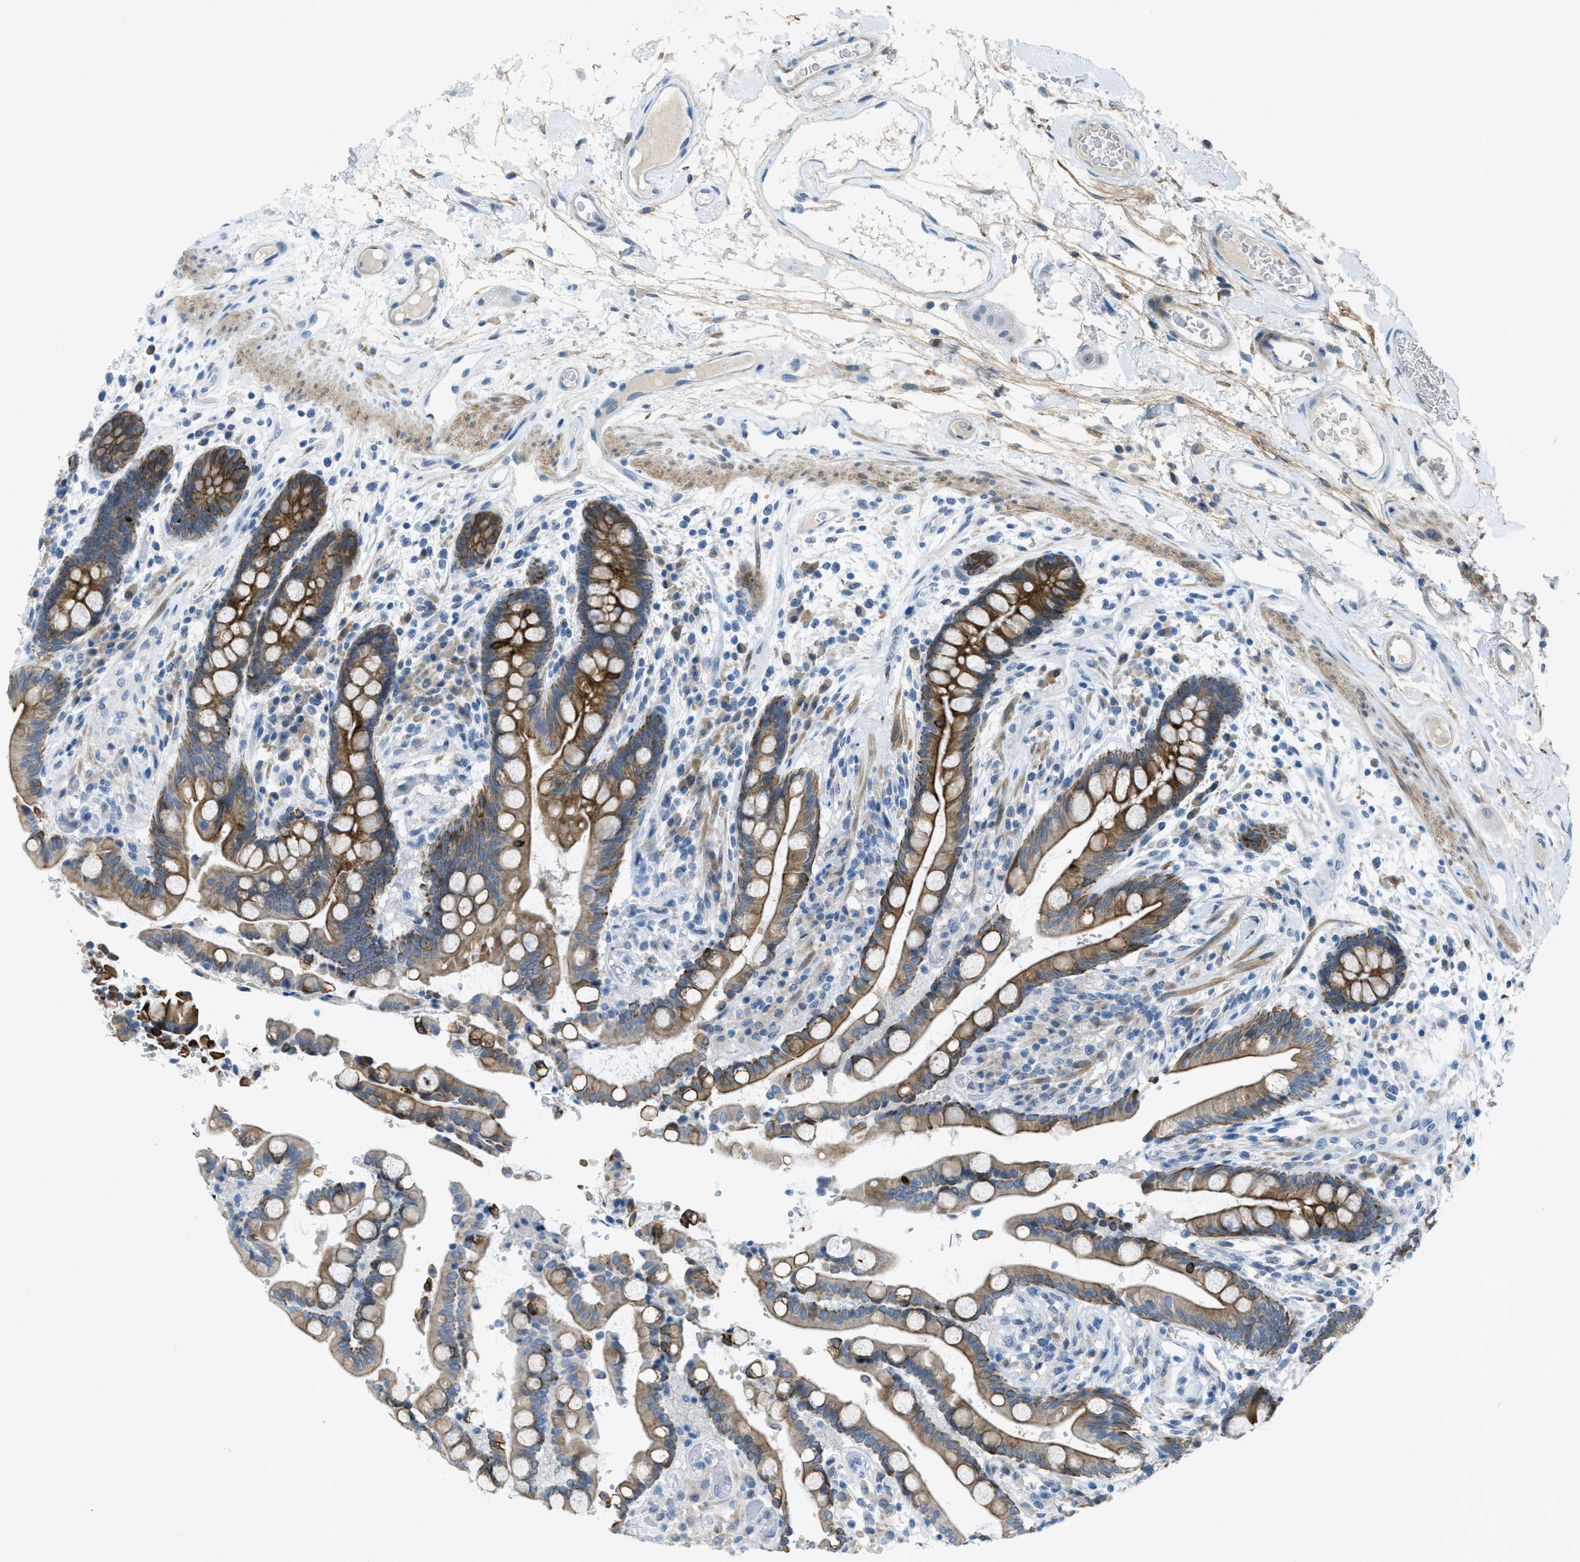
{"staining": {"intensity": "negative", "quantity": "none", "location": "none"}, "tissue": "colon", "cell_type": "Endothelial cells", "image_type": "normal", "snomed": [{"axis": "morphology", "description": "Normal tissue, NOS"}, {"axis": "topography", "description": "Colon"}], "caption": "Endothelial cells are negative for brown protein staining in unremarkable colon. (DAB (3,3'-diaminobenzidine) immunohistochemistry visualized using brightfield microscopy, high magnification).", "gene": "KLHL8", "patient": {"sex": "male", "age": 73}}